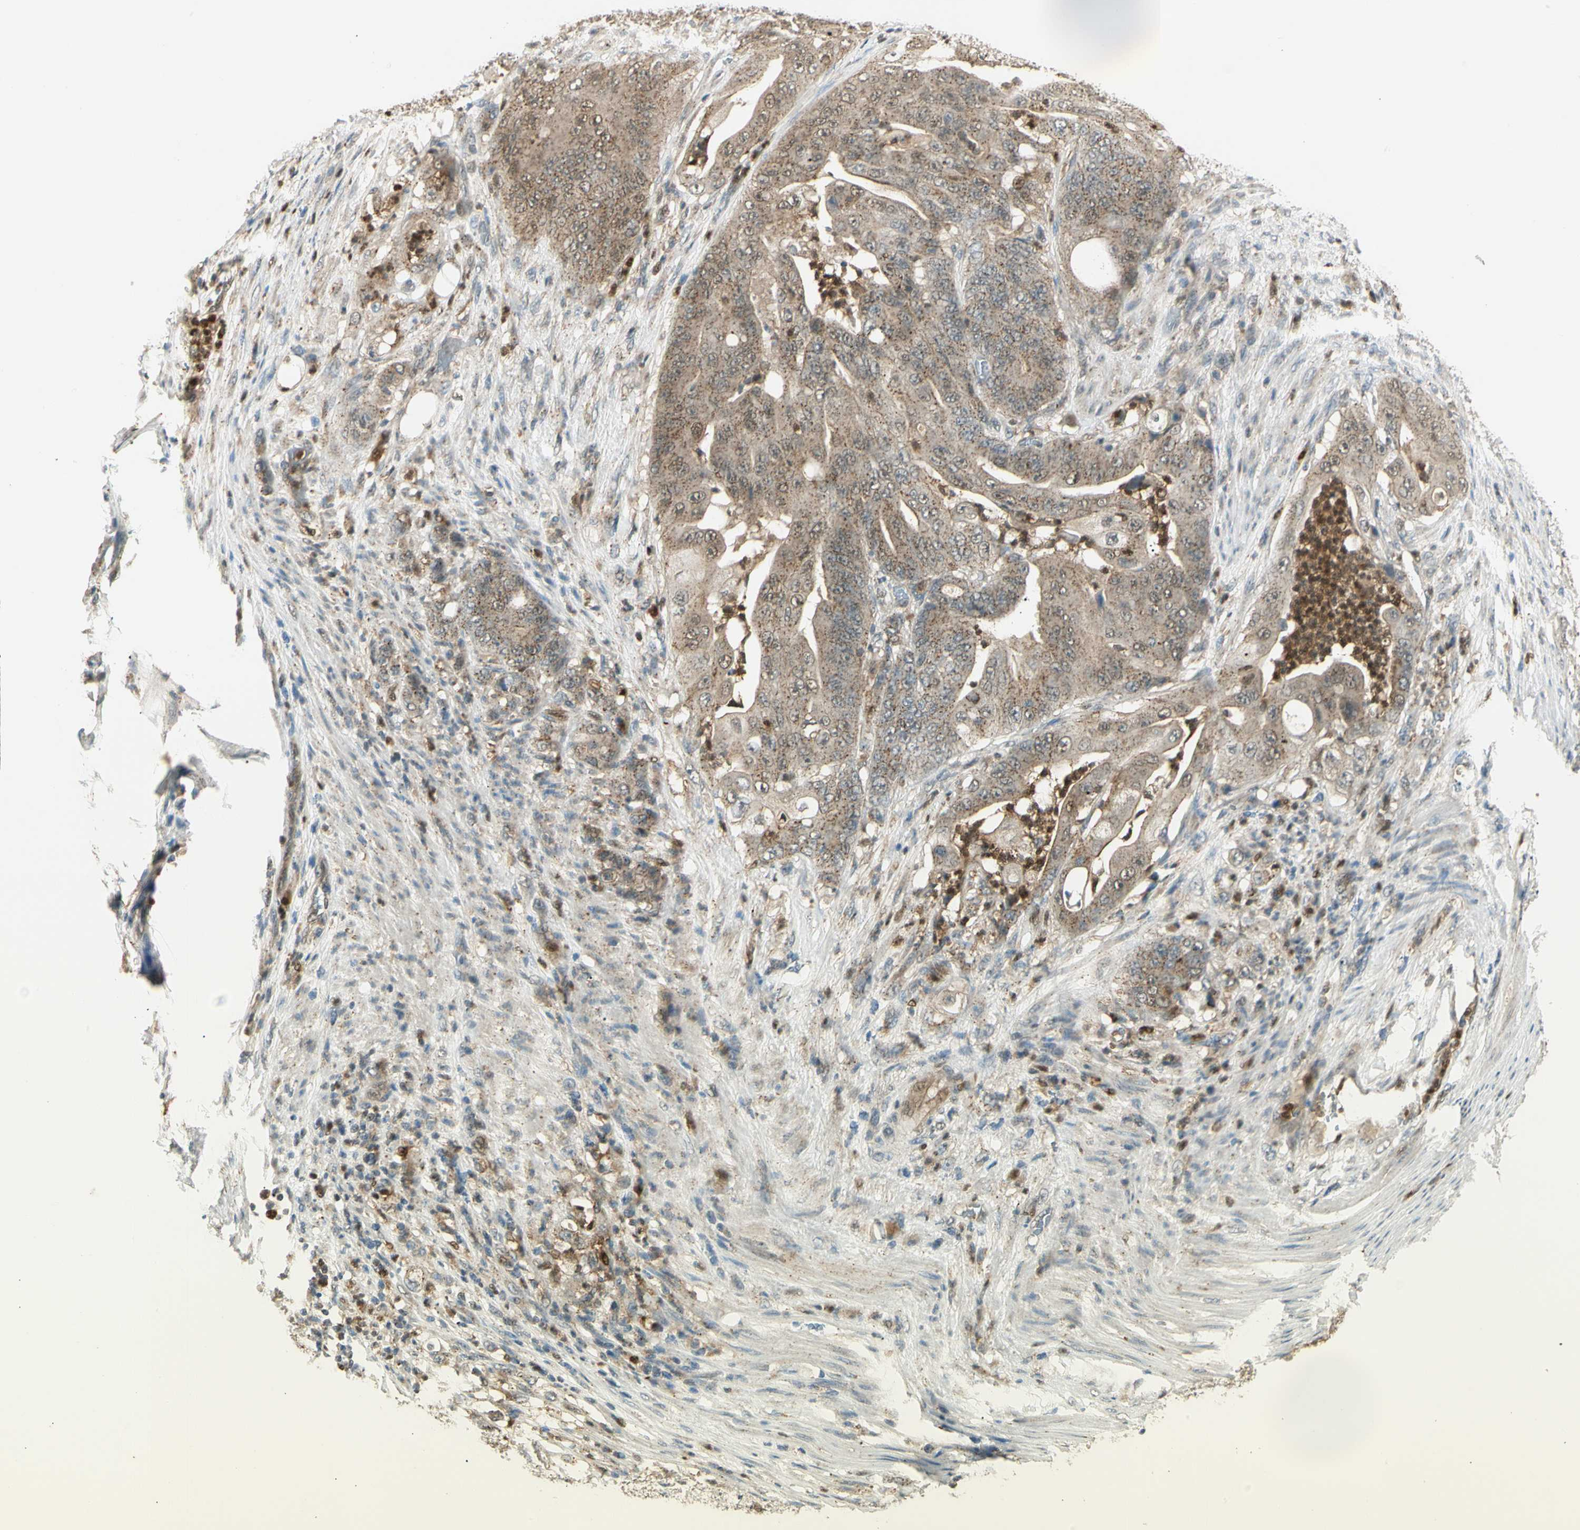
{"staining": {"intensity": "weak", "quantity": ">75%", "location": "nuclear"}, "tissue": "stomach cancer", "cell_type": "Tumor cells", "image_type": "cancer", "snomed": [{"axis": "morphology", "description": "Adenocarcinoma, NOS"}, {"axis": "topography", "description": "Stomach"}], "caption": "A photomicrograph showing weak nuclear positivity in about >75% of tumor cells in stomach cancer, as visualized by brown immunohistochemical staining.", "gene": "LTA4H", "patient": {"sex": "female", "age": 73}}